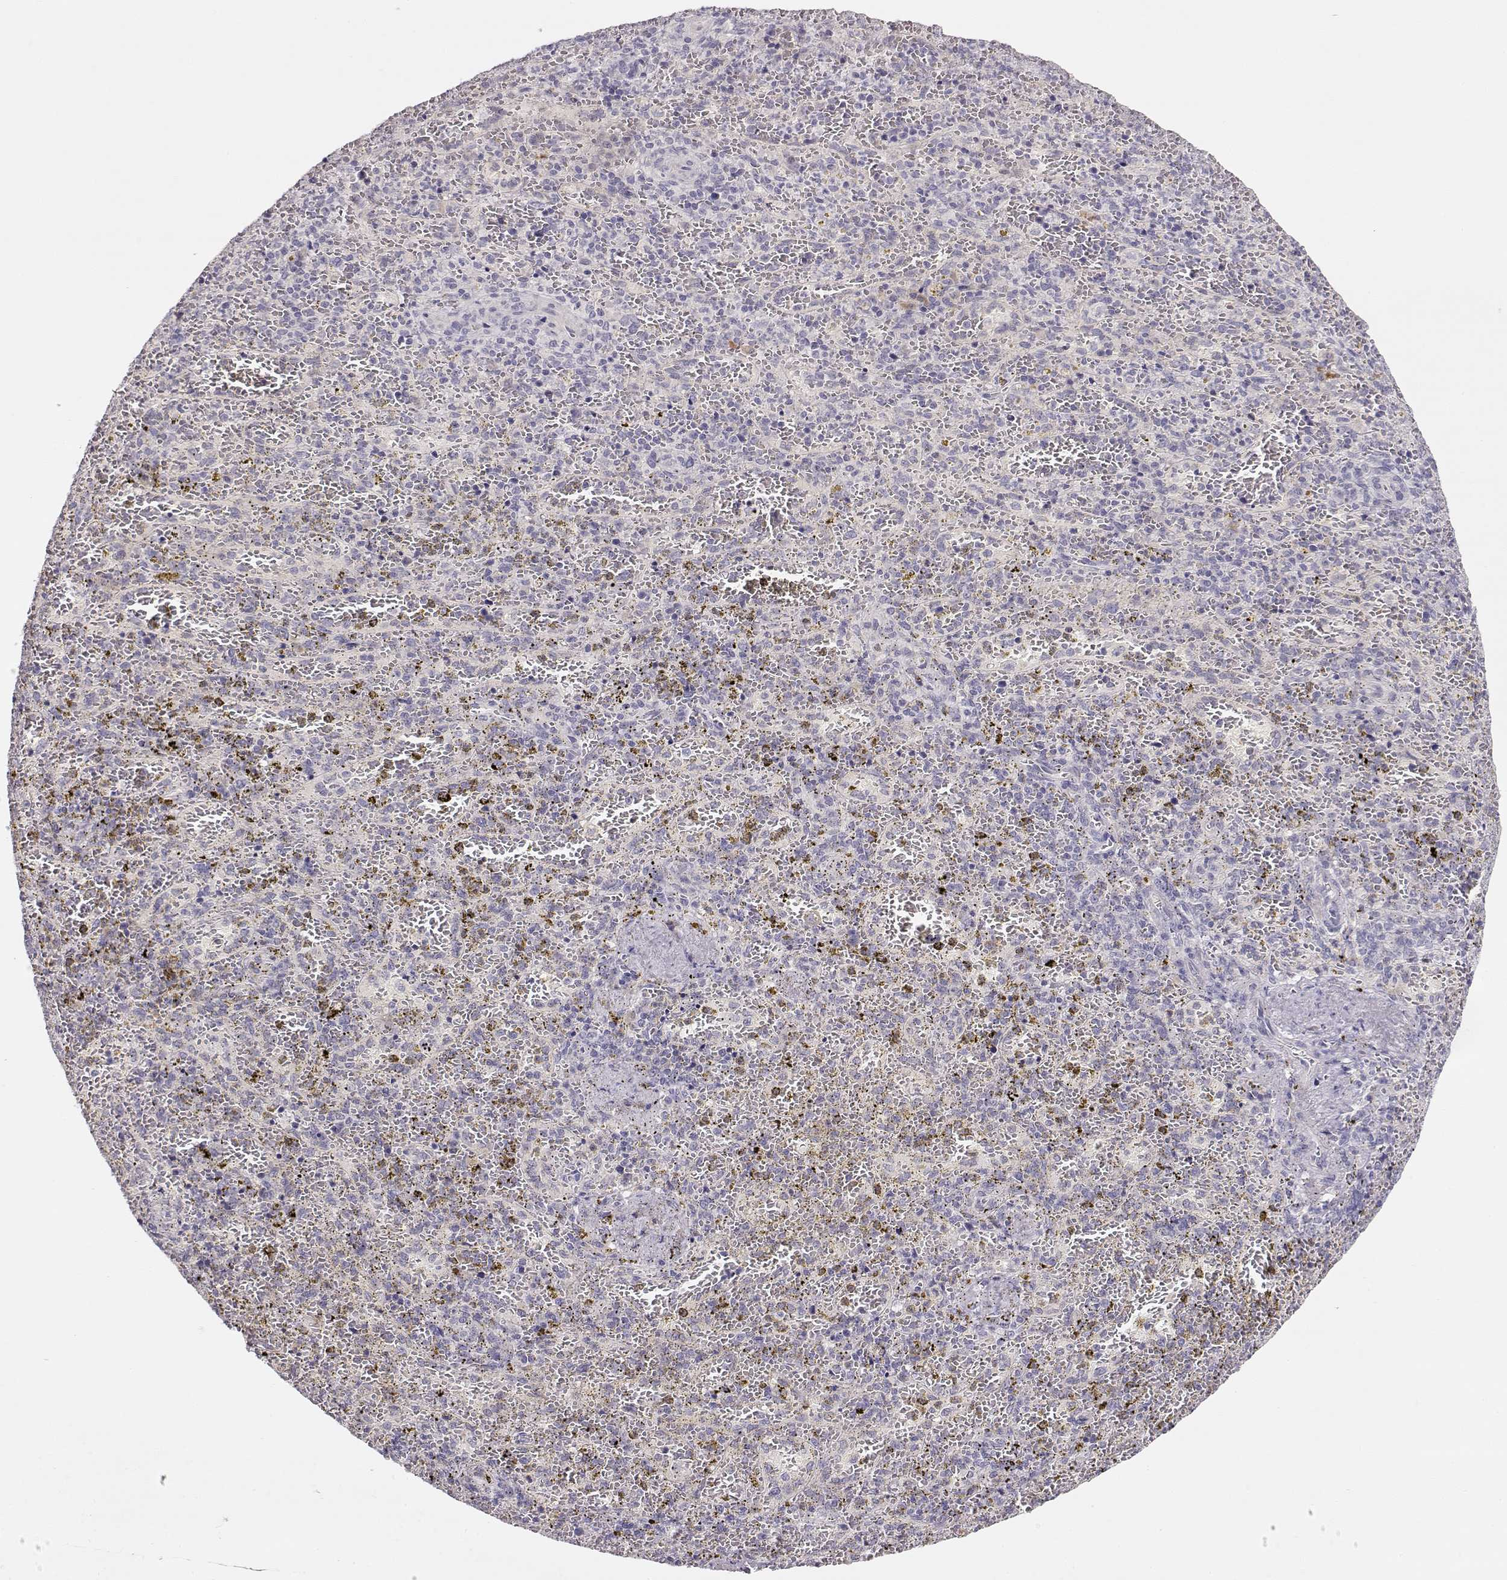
{"staining": {"intensity": "weak", "quantity": "<25%", "location": "cytoplasmic/membranous"}, "tissue": "spleen", "cell_type": "Cells in red pulp", "image_type": "normal", "snomed": [{"axis": "morphology", "description": "Normal tissue, NOS"}, {"axis": "topography", "description": "Spleen"}], "caption": "Cells in red pulp show no significant protein positivity in benign spleen.", "gene": "TTC26", "patient": {"sex": "female", "age": 50}}